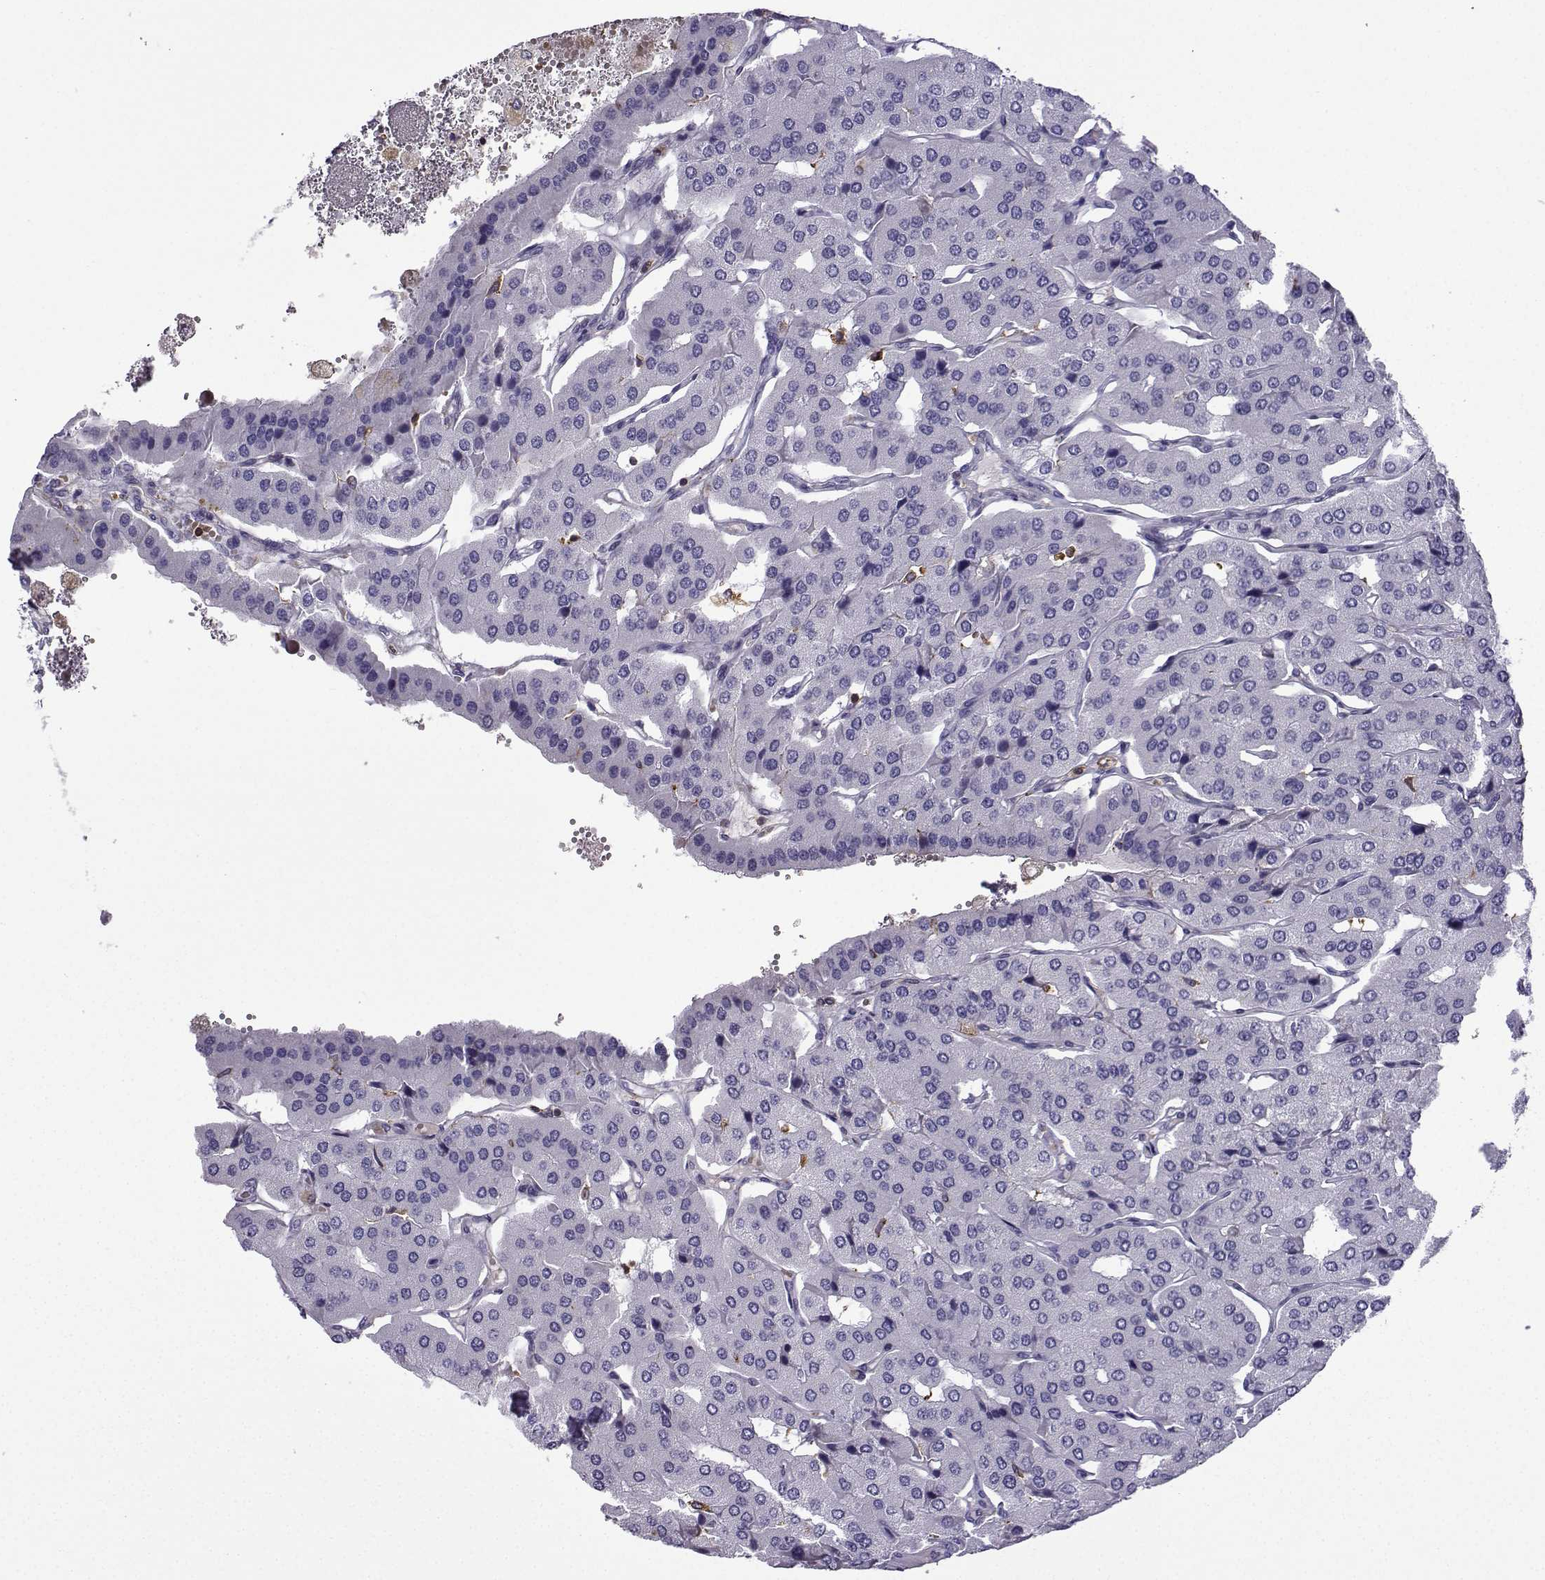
{"staining": {"intensity": "negative", "quantity": "none", "location": "none"}, "tissue": "parathyroid gland", "cell_type": "Glandular cells", "image_type": "normal", "snomed": [{"axis": "morphology", "description": "Normal tissue, NOS"}, {"axis": "morphology", "description": "Adenoma, NOS"}, {"axis": "topography", "description": "Parathyroid gland"}], "caption": "This is a micrograph of IHC staining of normal parathyroid gland, which shows no staining in glandular cells.", "gene": "DOCK10", "patient": {"sex": "female", "age": 86}}